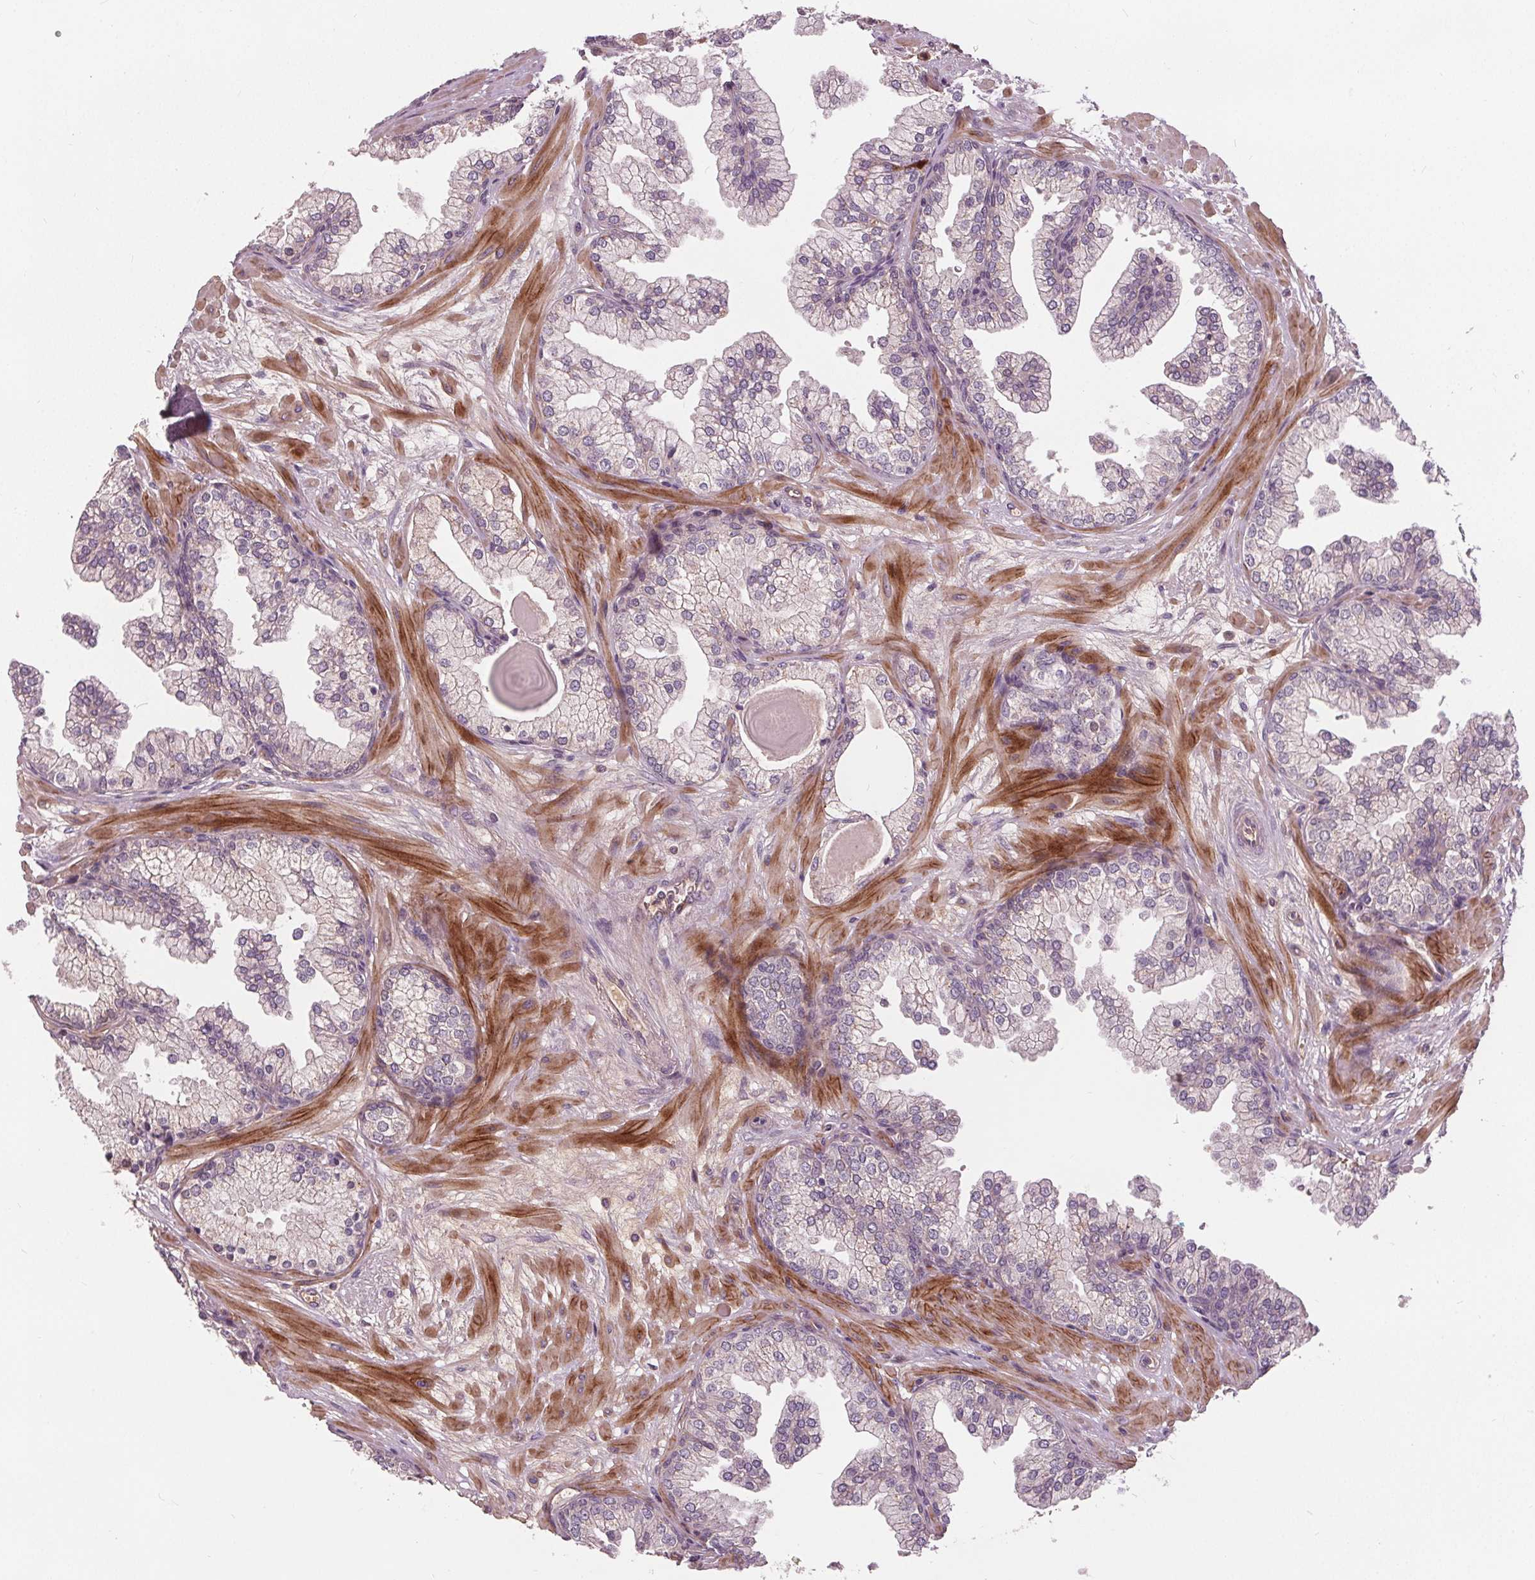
{"staining": {"intensity": "negative", "quantity": "none", "location": "none"}, "tissue": "prostate", "cell_type": "Glandular cells", "image_type": "normal", "snomed": [{"axis": "morphology", "description": "Normal tissue, NOS"}, {"axis": "topography", "description": "Prostate"}, {"axis": "topography", "description": "Peripheral nerve tissue"}], "caption": "Protein analysis of benign prostate reveals no significant expression in glandular cells. (DAB IHC with hematoxylin counter stain).", "gene": "PDGFD", "patient": {"sex": "male", "age": 61}}